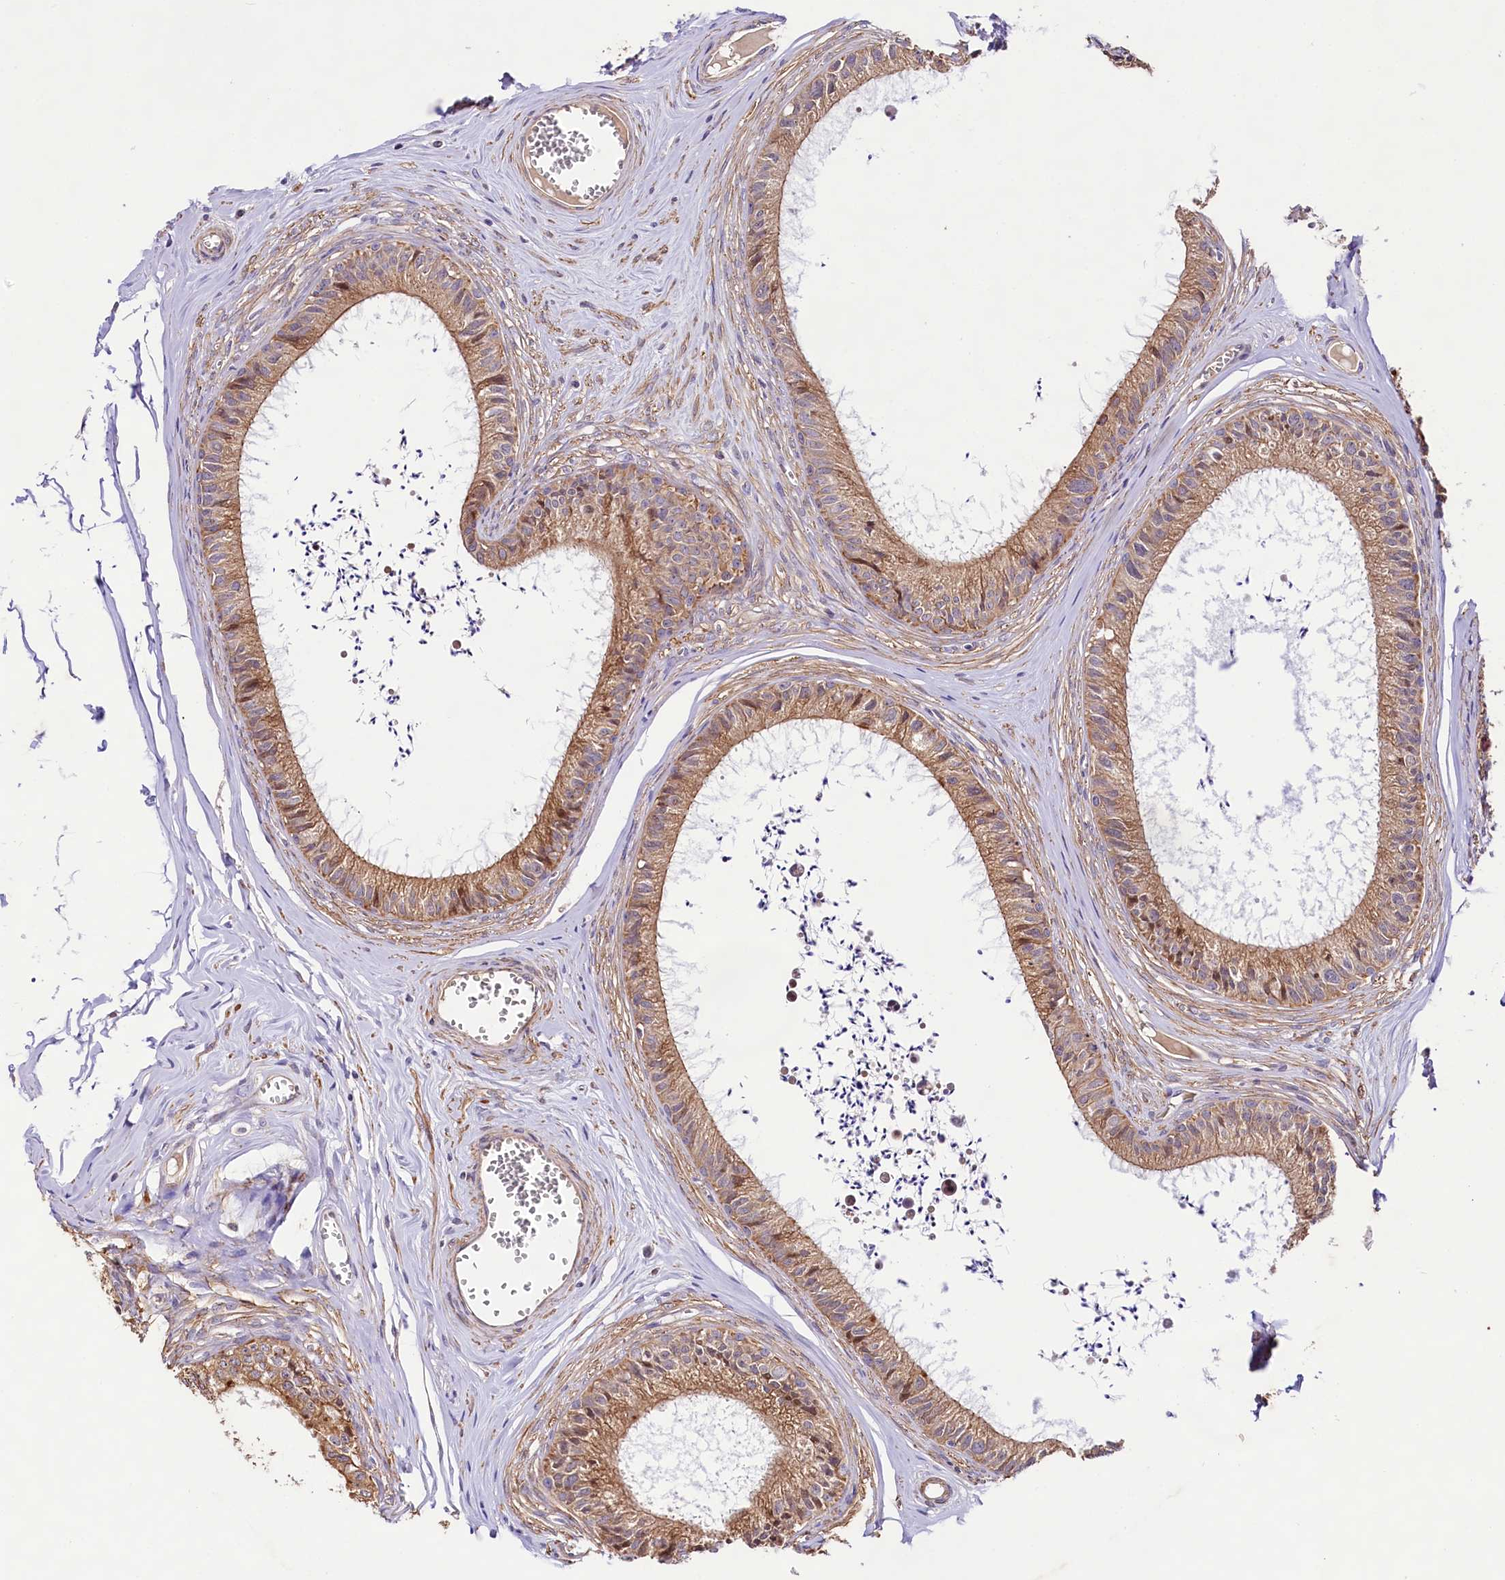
{"staining": {"intensity": "moderate", "quantity": ">75%", "location": "cytoplasmic/membranous"}, "tissue": "epididymis", "cell_type": "Glandular cells", "image_type": "normal", "snomed": [{"axis": "morphology", "description": "Normal tissue, NOS"}, {"axis": "topography", "description": "Epididymis"}], "caption": "Benign epididymis demonstrates moderate cytoplasmic/membranous expression in about >75% of glandular cells, visualized by immunohistochemistry.", "gene": "VPS11", "patient": {"sex": "male", "age": 36}}